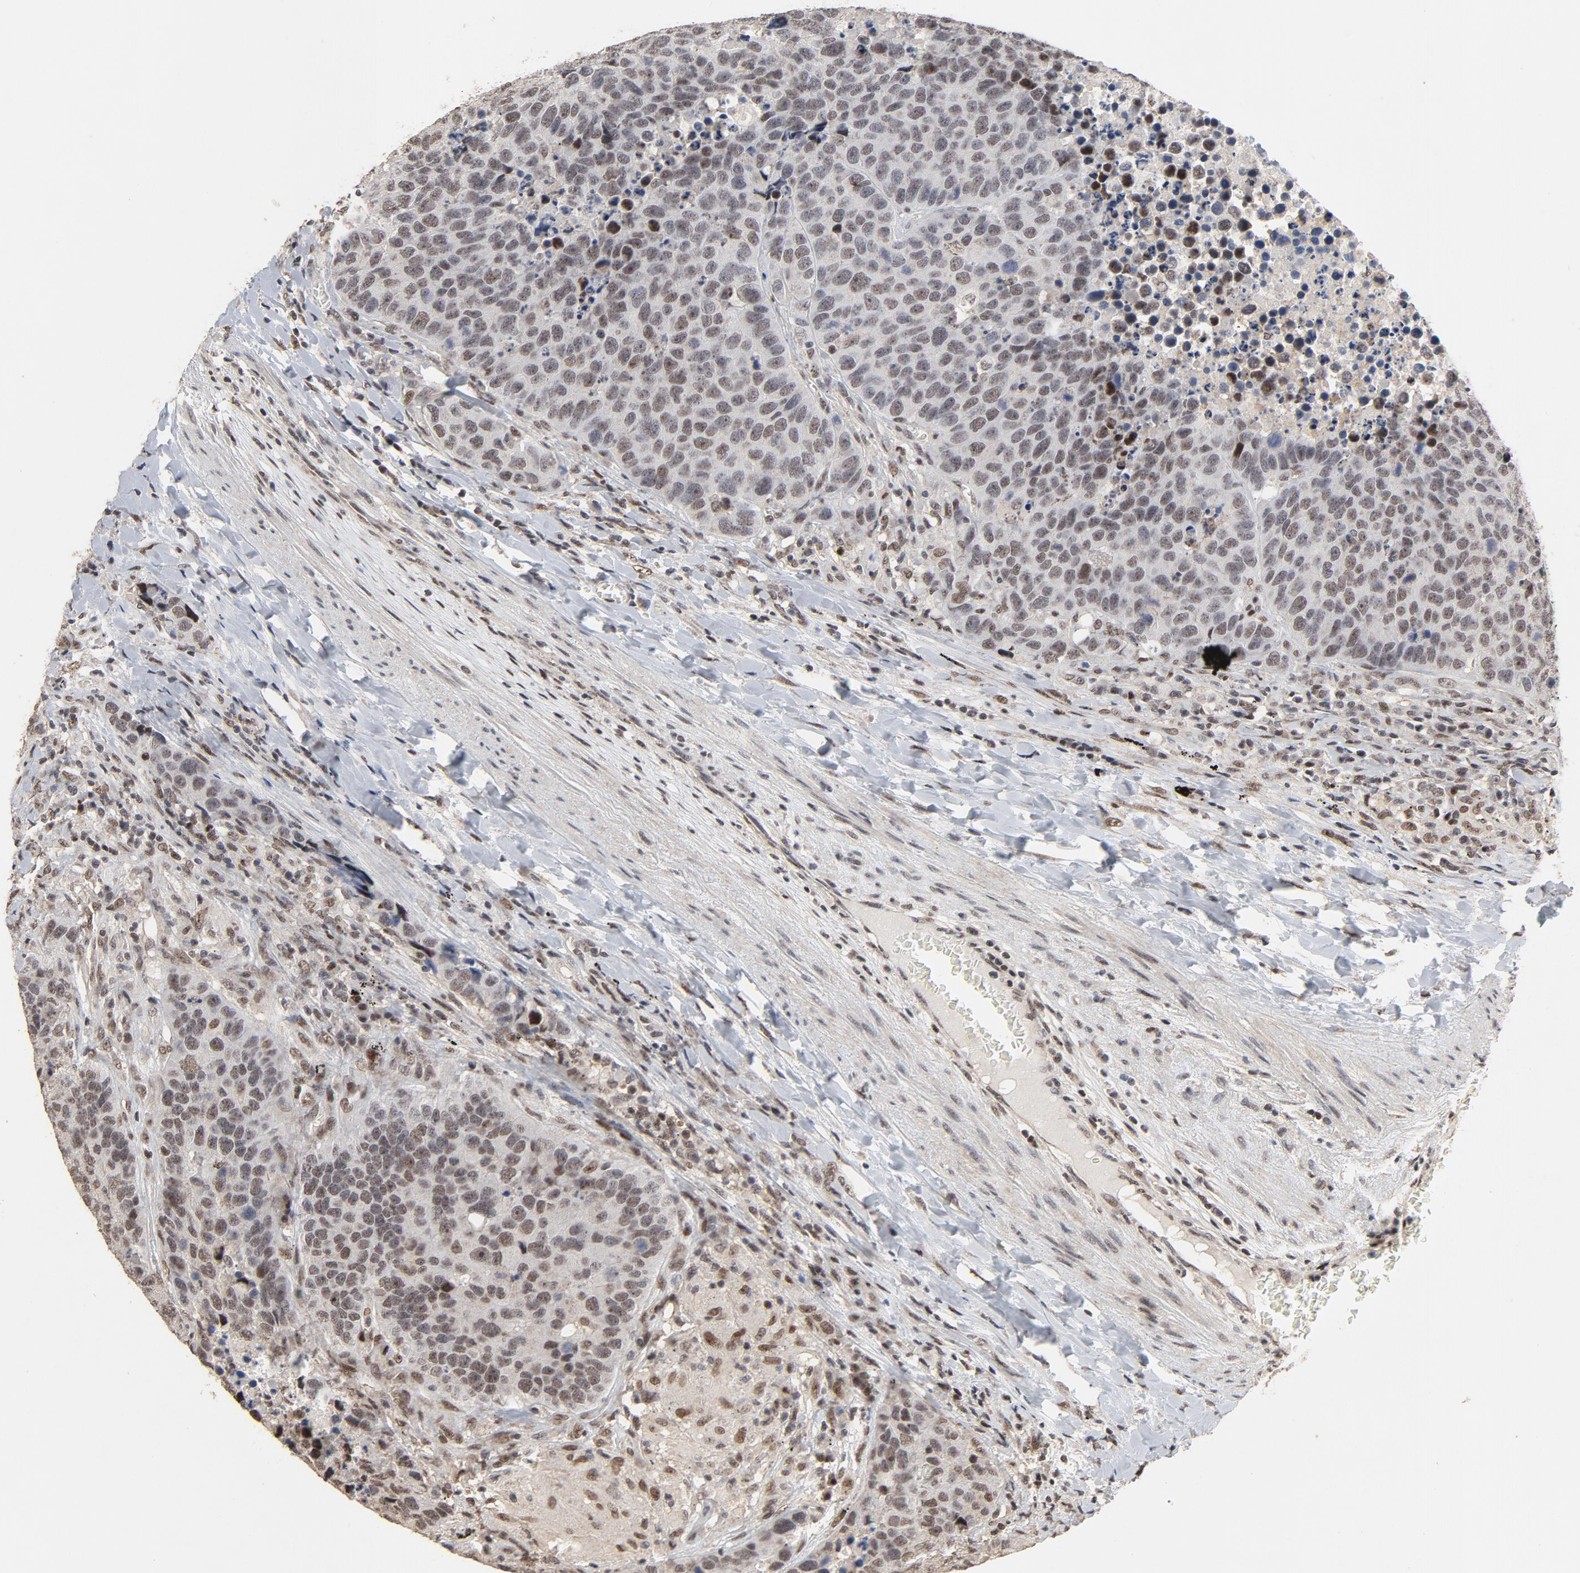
{"staining": {"intensity": "weak", "quantity": ">75%", "location": "nuclear"}, "tissue": "carcinoid", "cell_type": "Tumor cells", "image_type": "cancer", "snomed": [{"axis": "morphology", "description": "Carcinoid, malignant, NOS"}, {"axis": "topography", "description": "Lung"}], "caption": "A brown stain shows weak nuclear positivity of a protein in human malignant carcinoid tumor cells. (DAB IHC with brightfield microscopy, high magnification).", "gene": "TP53RK", "patient": {"sex": "male", "age": 60}}